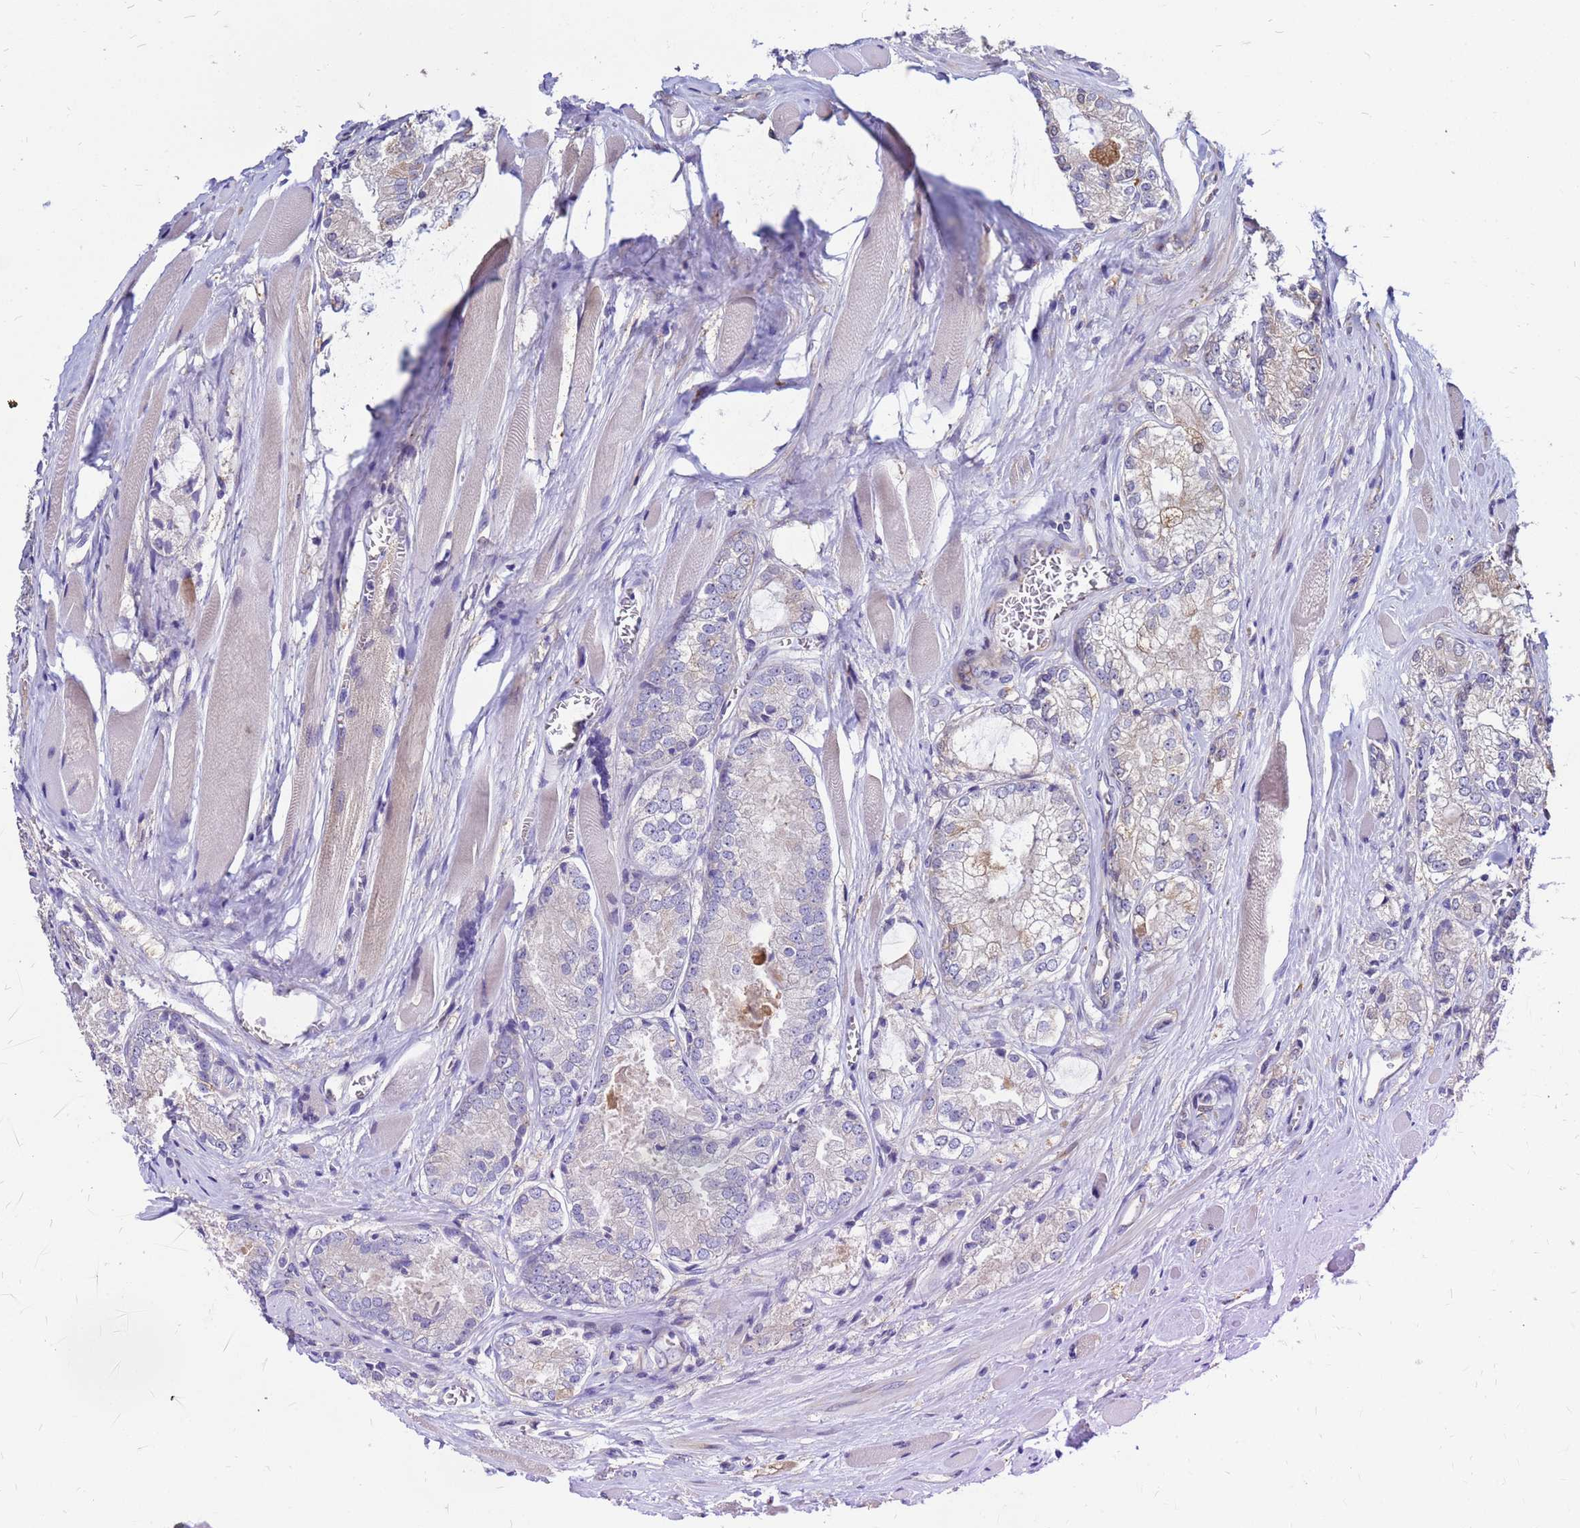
{"staining": {"intensity": "negative", "quantity": "none", "location": "none"}, "tissue": "prostate cancer", "cell_type": "Tumor cells", "image_type": "cancer", "snomed": [{"axis": "morphology", "description": "Adenocarcinoma, Low grade"}, {"axis": "topography", "description": "Prostate"}], "caption": "This is an IHC image of human prostate cancer (adenocarcinoma (low-grade)). There is no expression in tumor cells.", "gene": "MOB2", "patient": {"sex": "male", "age": 67}}